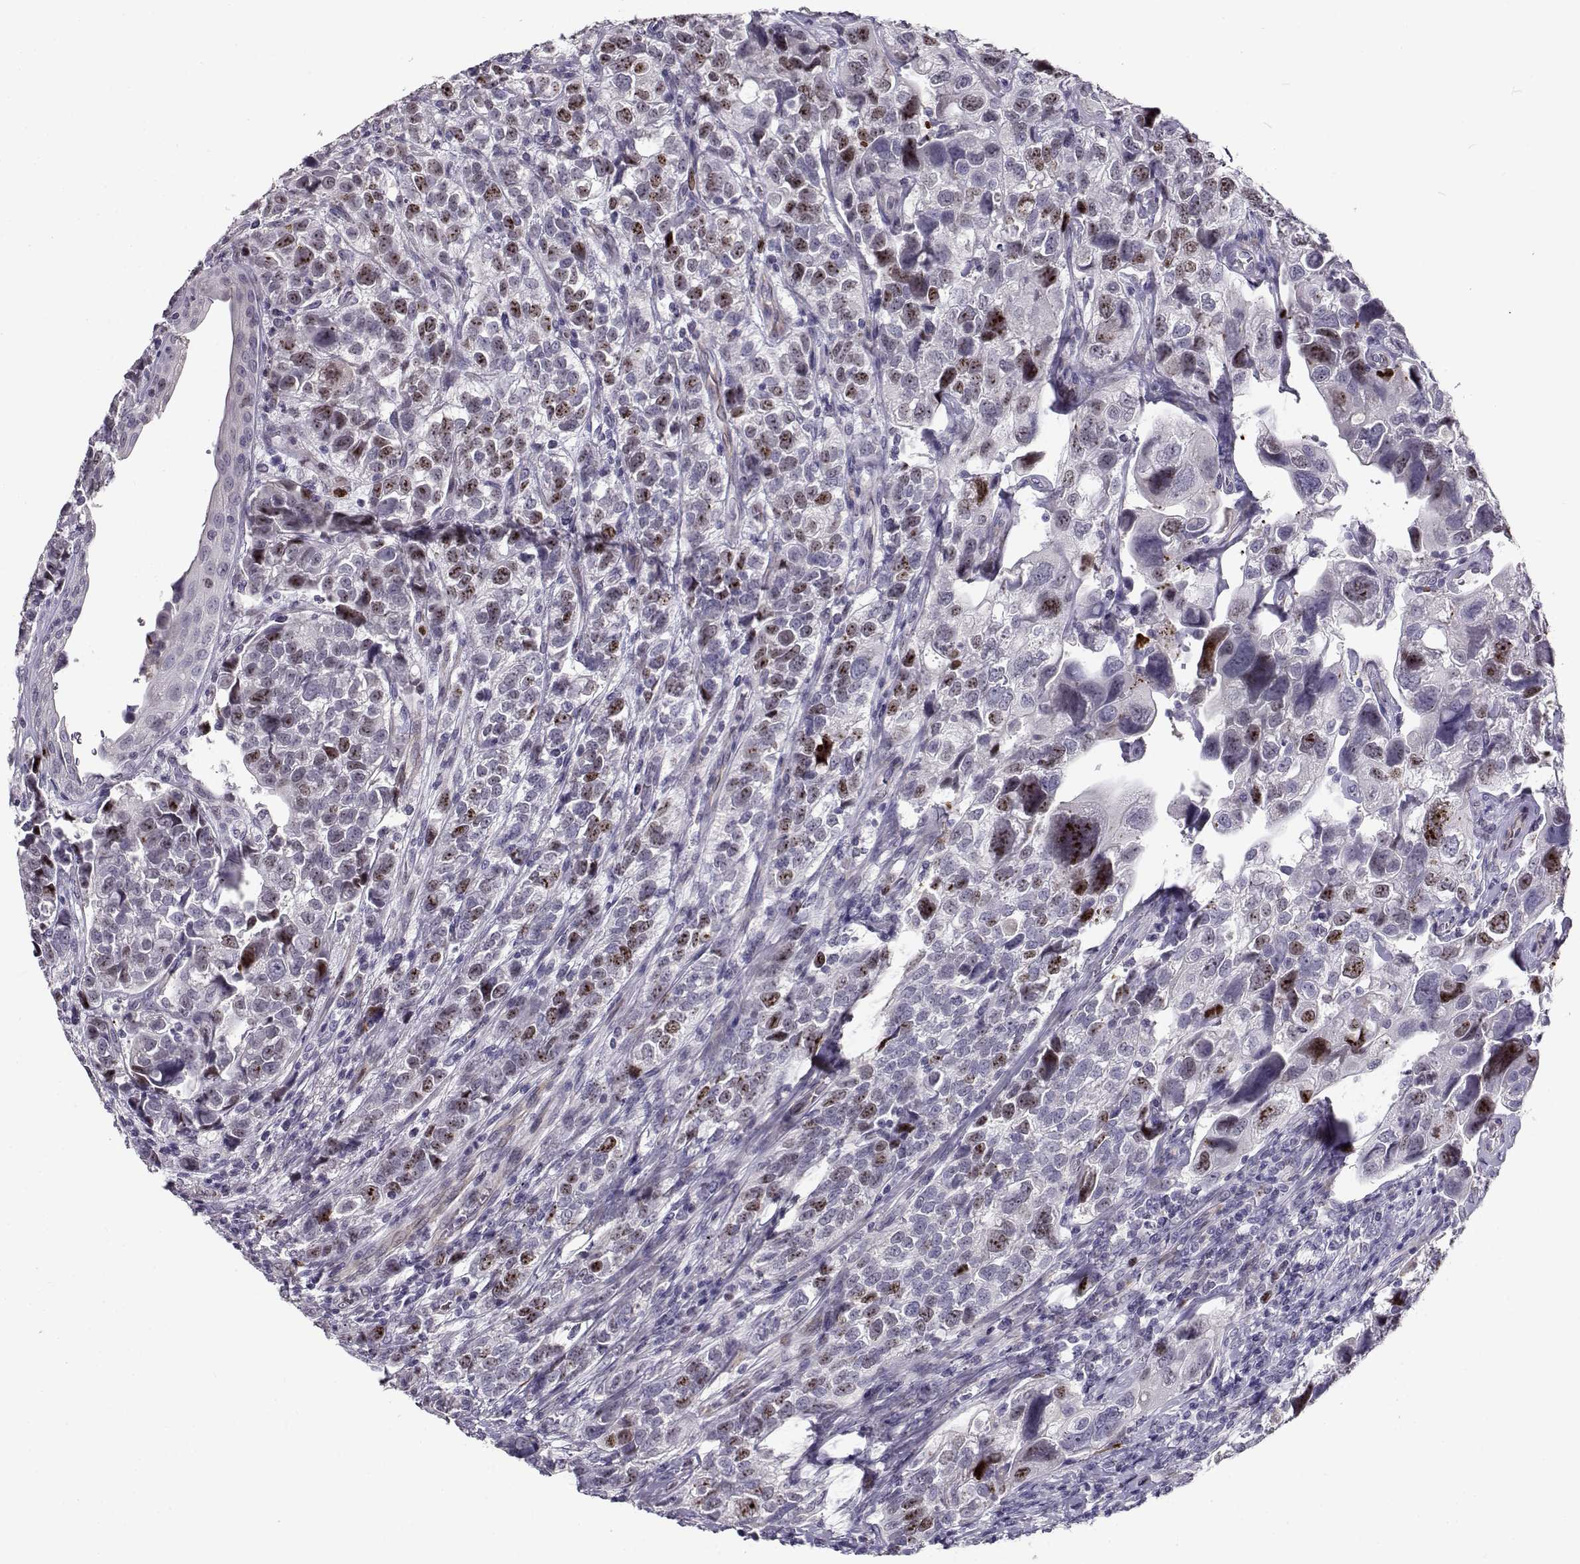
{"staining": {"intensity": "moderate", "quantity": "<25%", "location": "nuclear"}, "tissue": "urothelial cancer", "cell_type": "Tumor cells", "image_type": "cancer", "snomed": [{"axis": "morphology", "description": "Urothelial carcinoma, High grade"}, {"axis": "topography", "description": "Urinary bladder"}], "caption": "The image exhibits staining of urothelial cancer, revealing moderate nuclear protein staining (brown color) within tumor cells.", "gene": "NPW", "patient": {"sex": "female", "age": 58}}